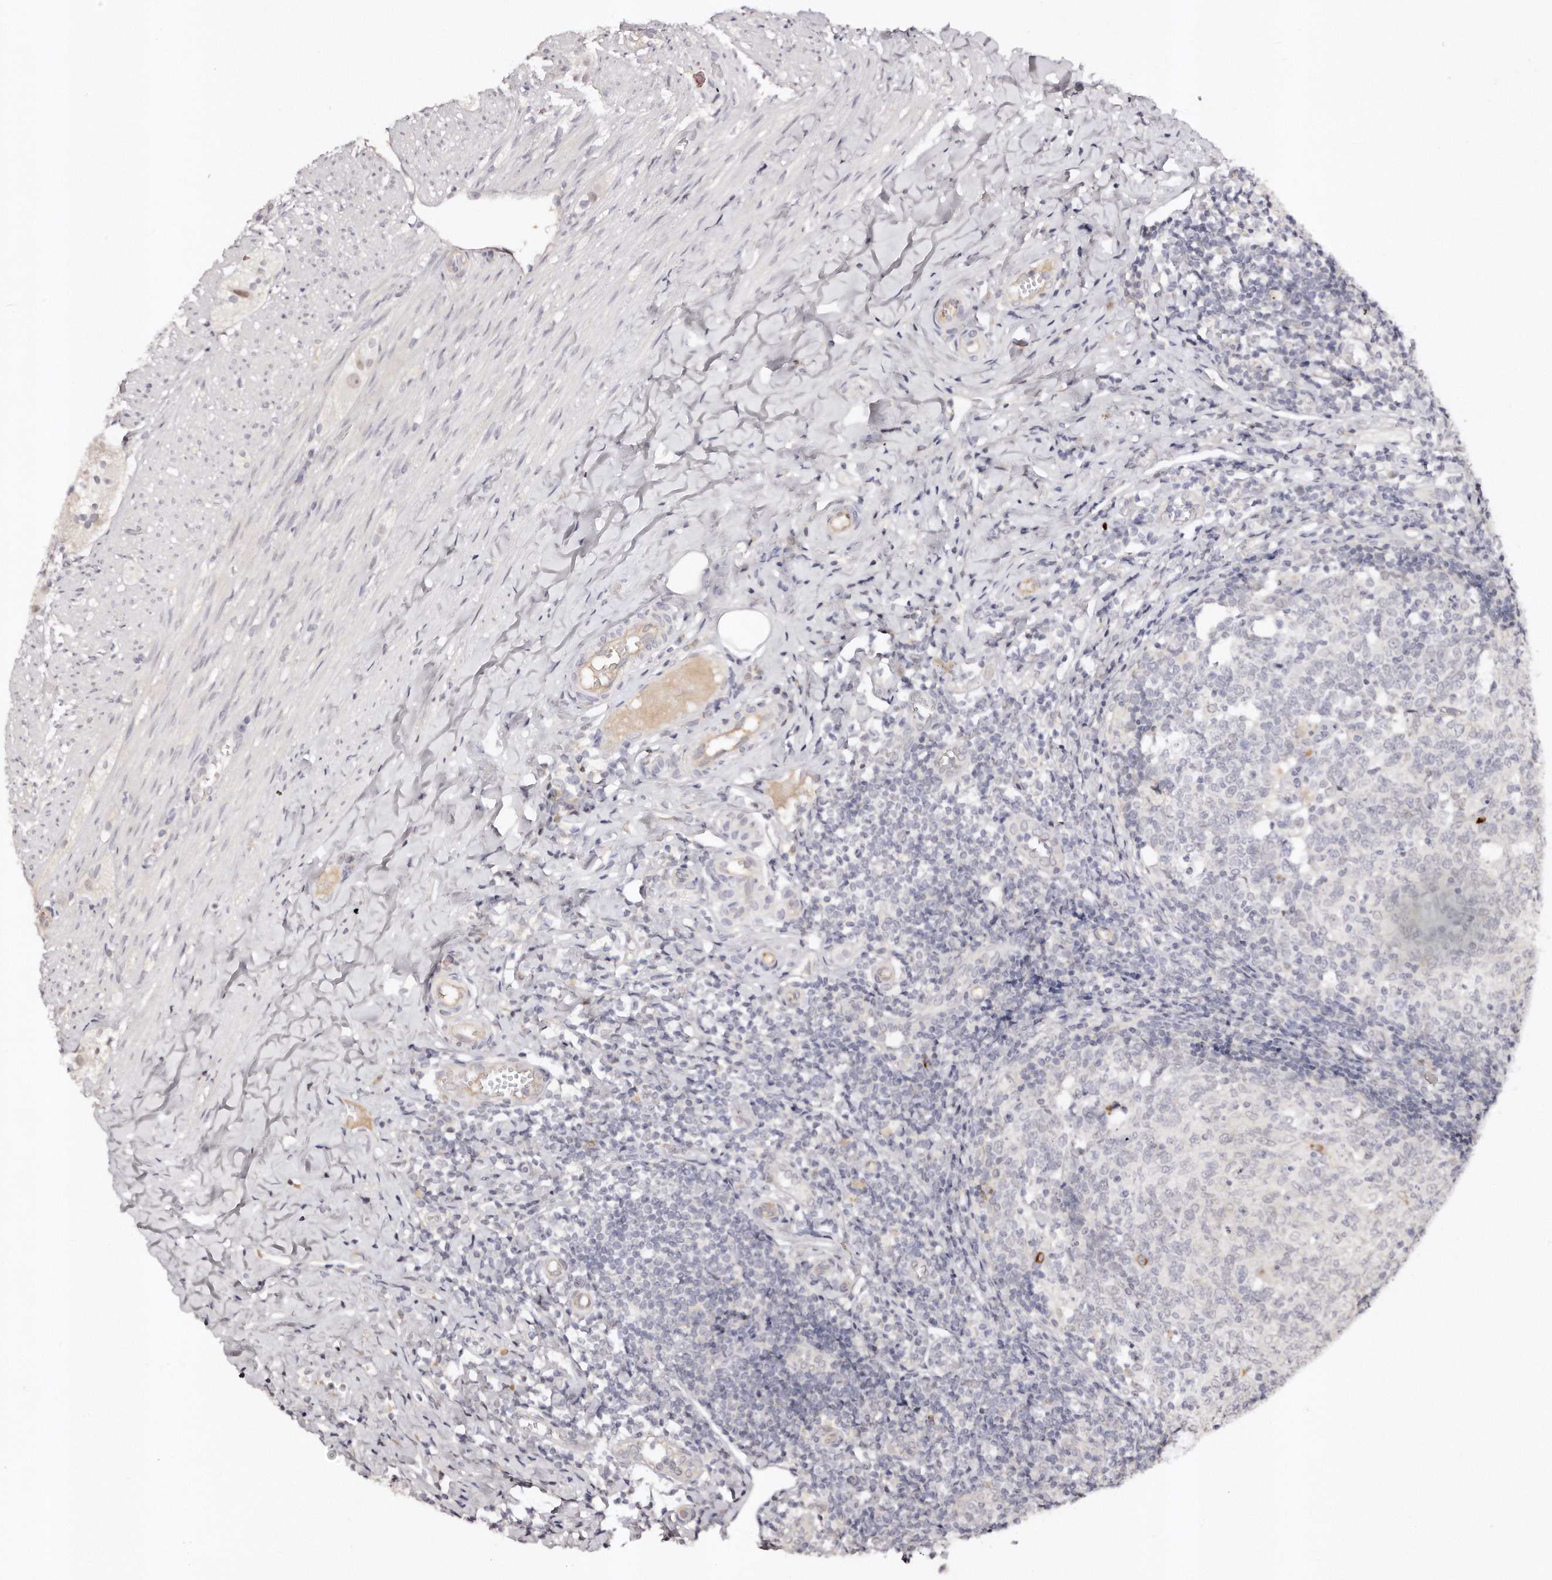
{"staining": {"intensity": "negative", "quantity": "none", "location": "none"}, "tissue": "appendix", "cell_type": "Glandular cells", "image_type": "normal", "snomed": [{"axis": "morphology", "description": "Normal tissue, NOS"}, {"axis": "topography", "description": "Appendix"}], "caption": "Immunohistochemistry (IHC) photomicrograph of benign appendix: appendix stained with DAB reveals no significant protein positivity in glandular cells.", "gene": "SOX4", "patient": {"sex": "male", "age": 8}}